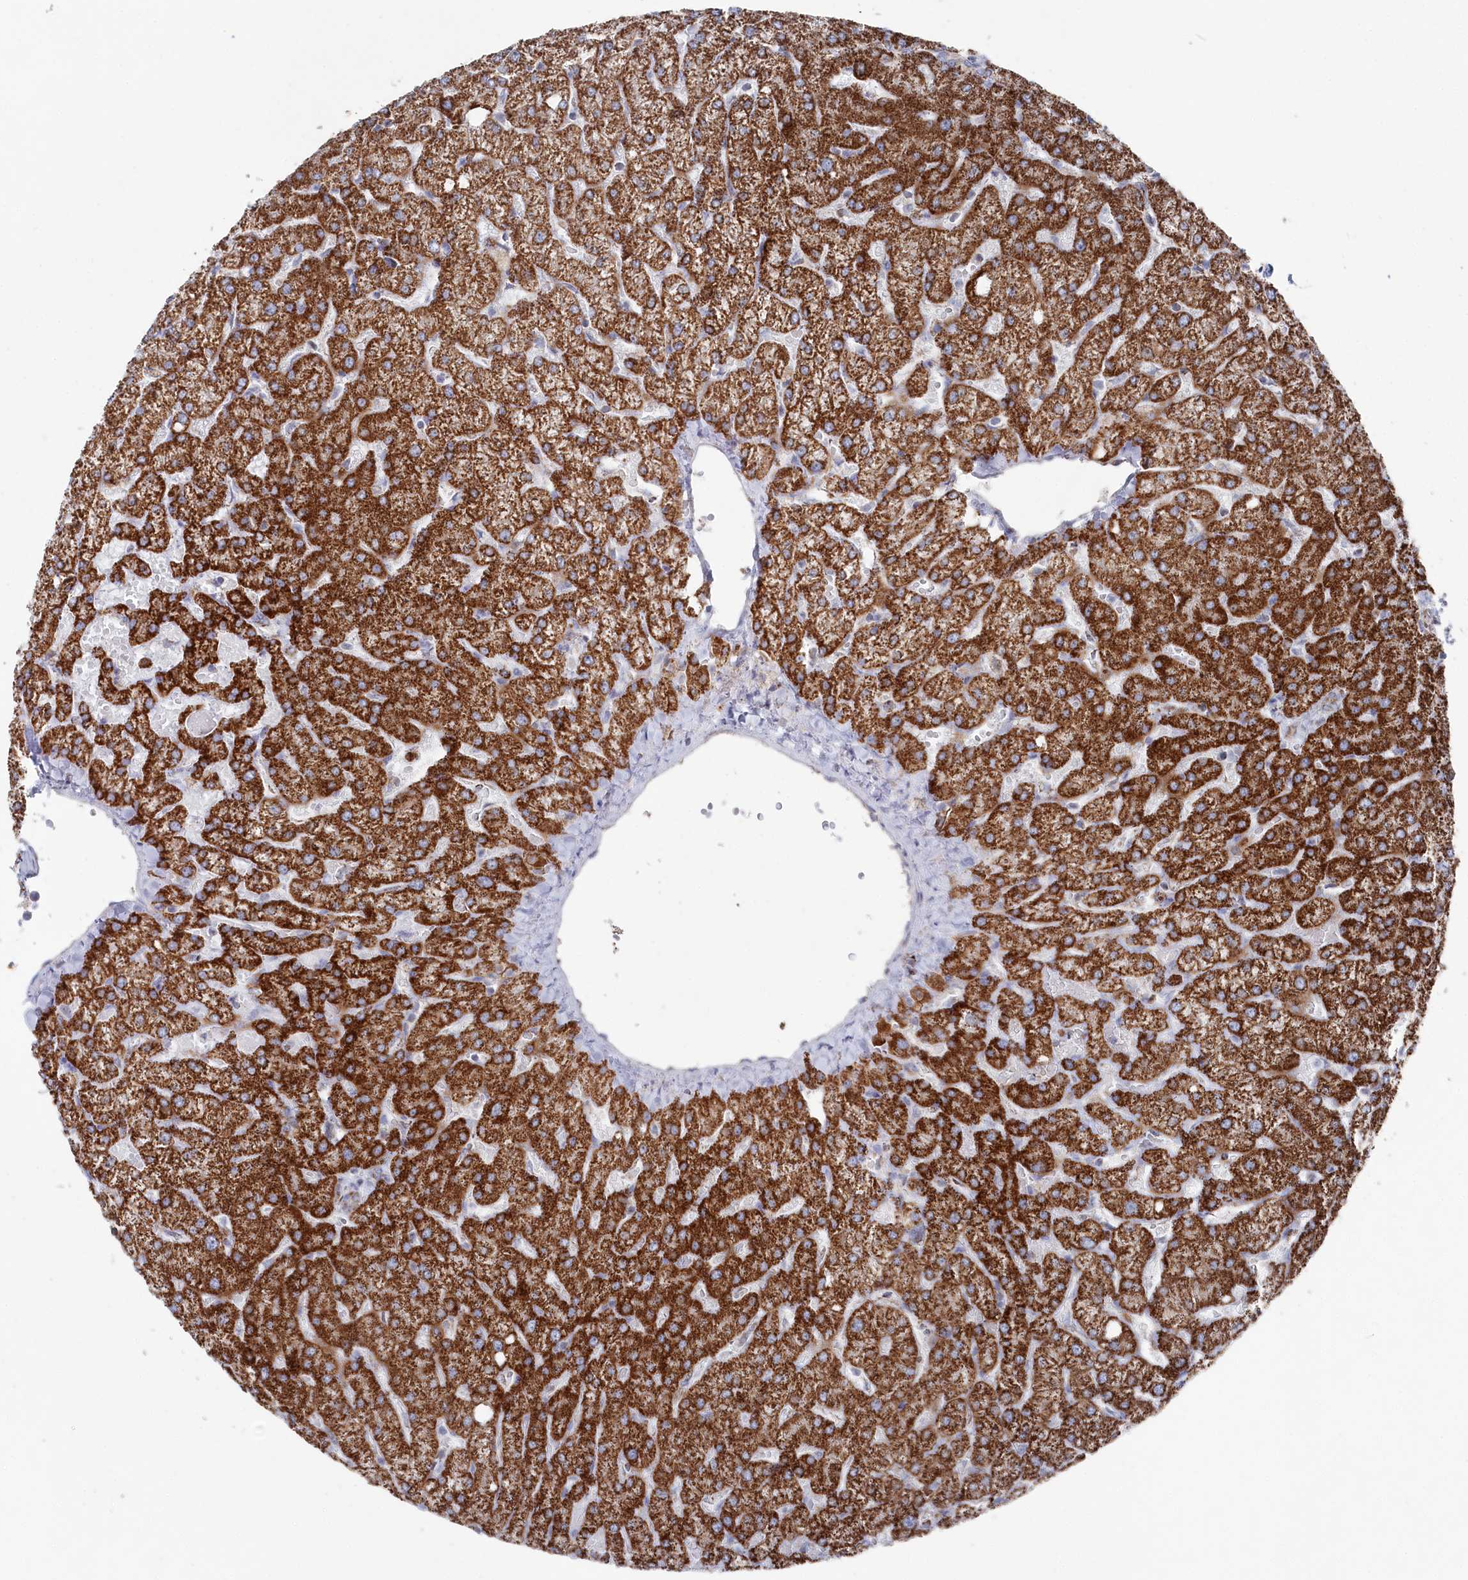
{"staining": {"intensity": "negative", "quantity": "none", "location": "none"}, "tissue": "liver", "cell_type": "Cholangiocytes", "image_type": "normal", "snomed": [{"axis": "morphology", "description": "Normal tissue, NOS"}, {"axis": "topography", "description": "Liver"}], "caption": "Image shows no significant protein expression in cholangiocytes of normal liver.", "gene": "GLS2", "patient": {"sex": "female", "age": 54}}